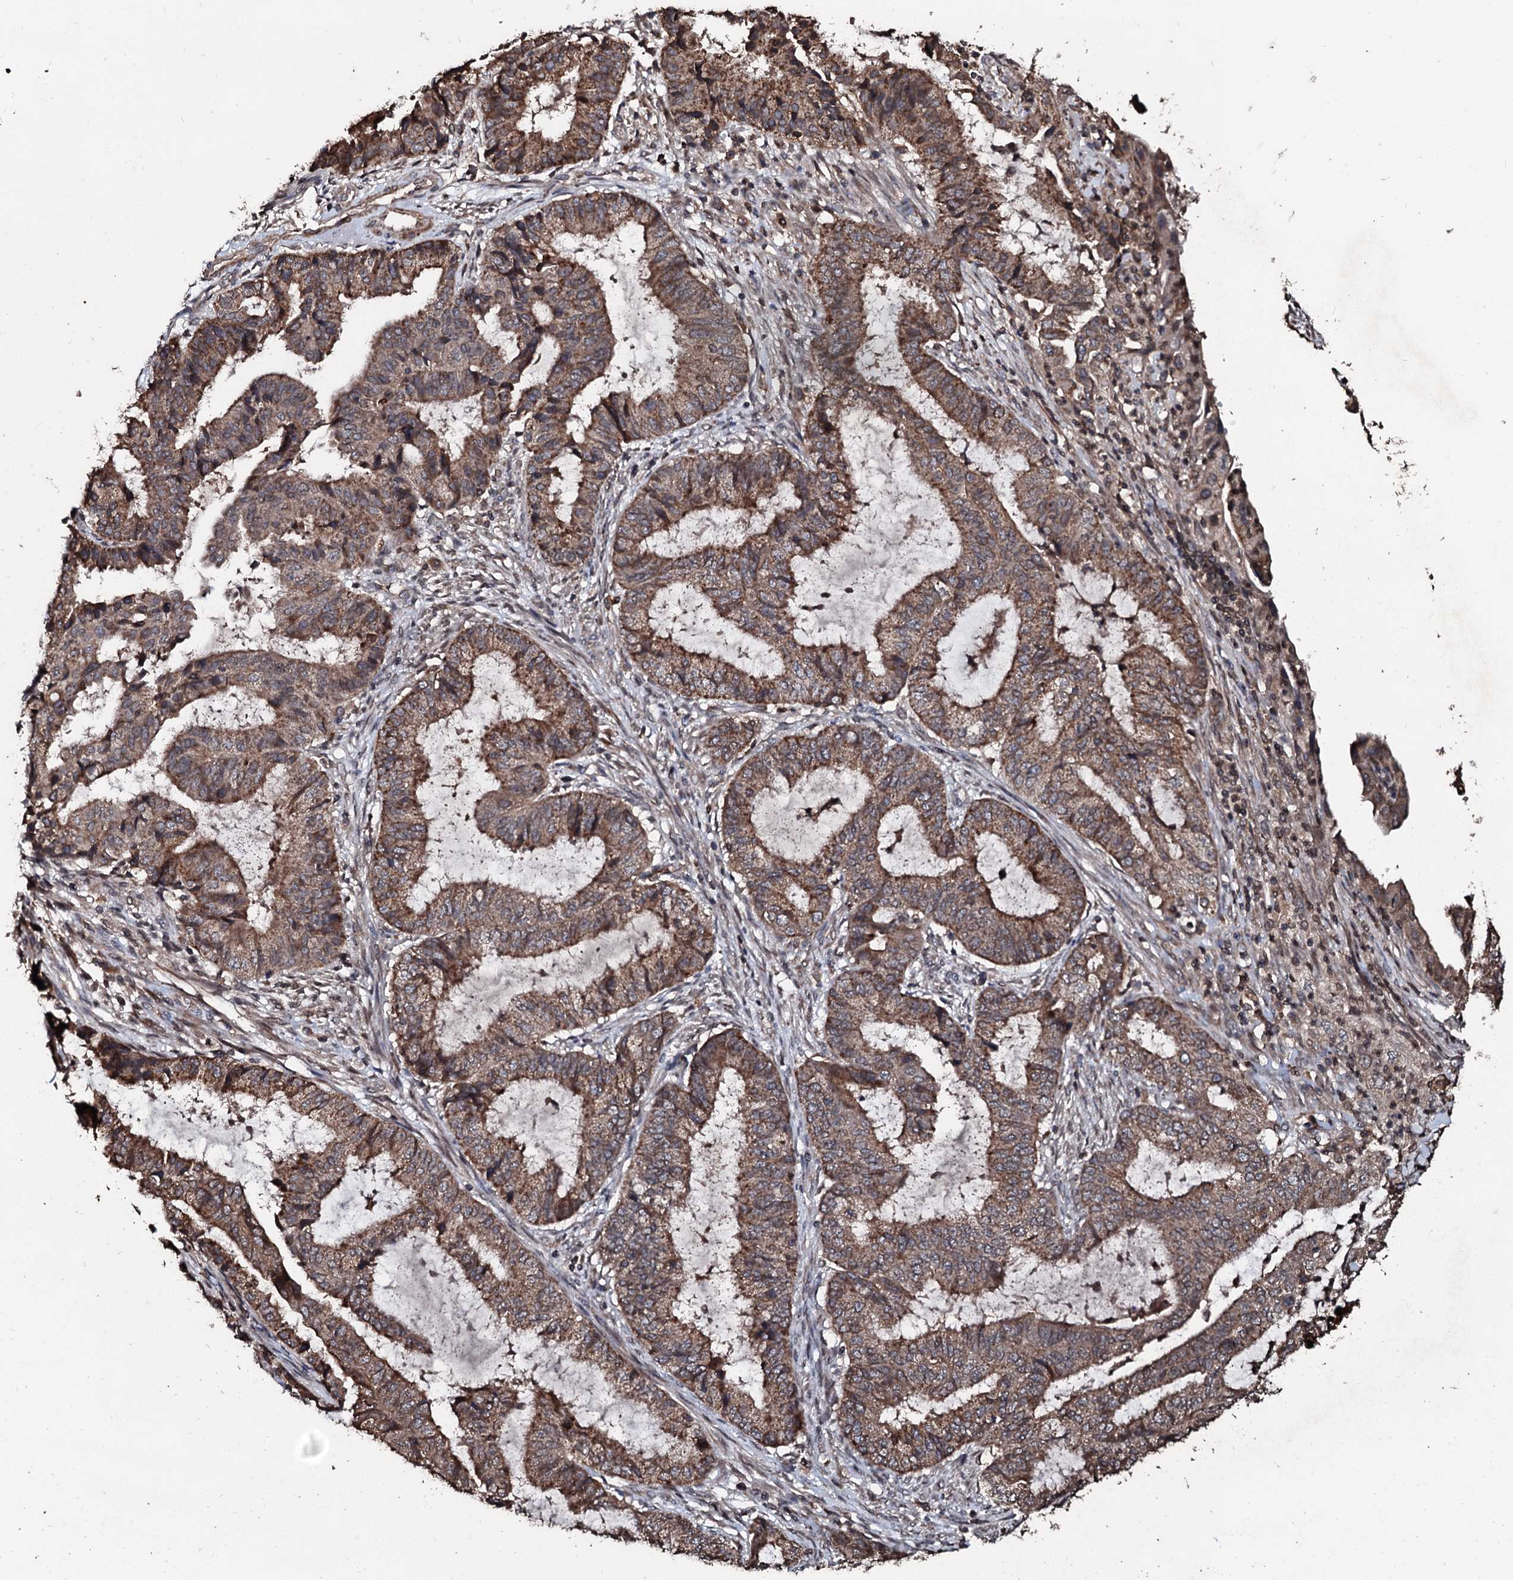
{"staining": {"intensity": "moderate", "quantity": ">75%", "location": "cytoplasmic/membranous"}, "tissue": "endometrial cancer", "cell_type": "Tumor cells", "image_type": "cancer", "snomed": [{"axis": "morphology", "description": "Adenocarcinoma, NOS"}, {"axis": "topography", "description": "Endometrium"}], "caption": "Immunohistochemistry (IHC) photomicrograph of endometrial cancer (adenocarcinoma) stained for a protein (brown), which reveals medium levels of moderate cytoplasmic/membranous positivity in approximately >75% of tumor cells.", "gene": "SDHAF2", "patient": {"sex": "female", "age": 51}}